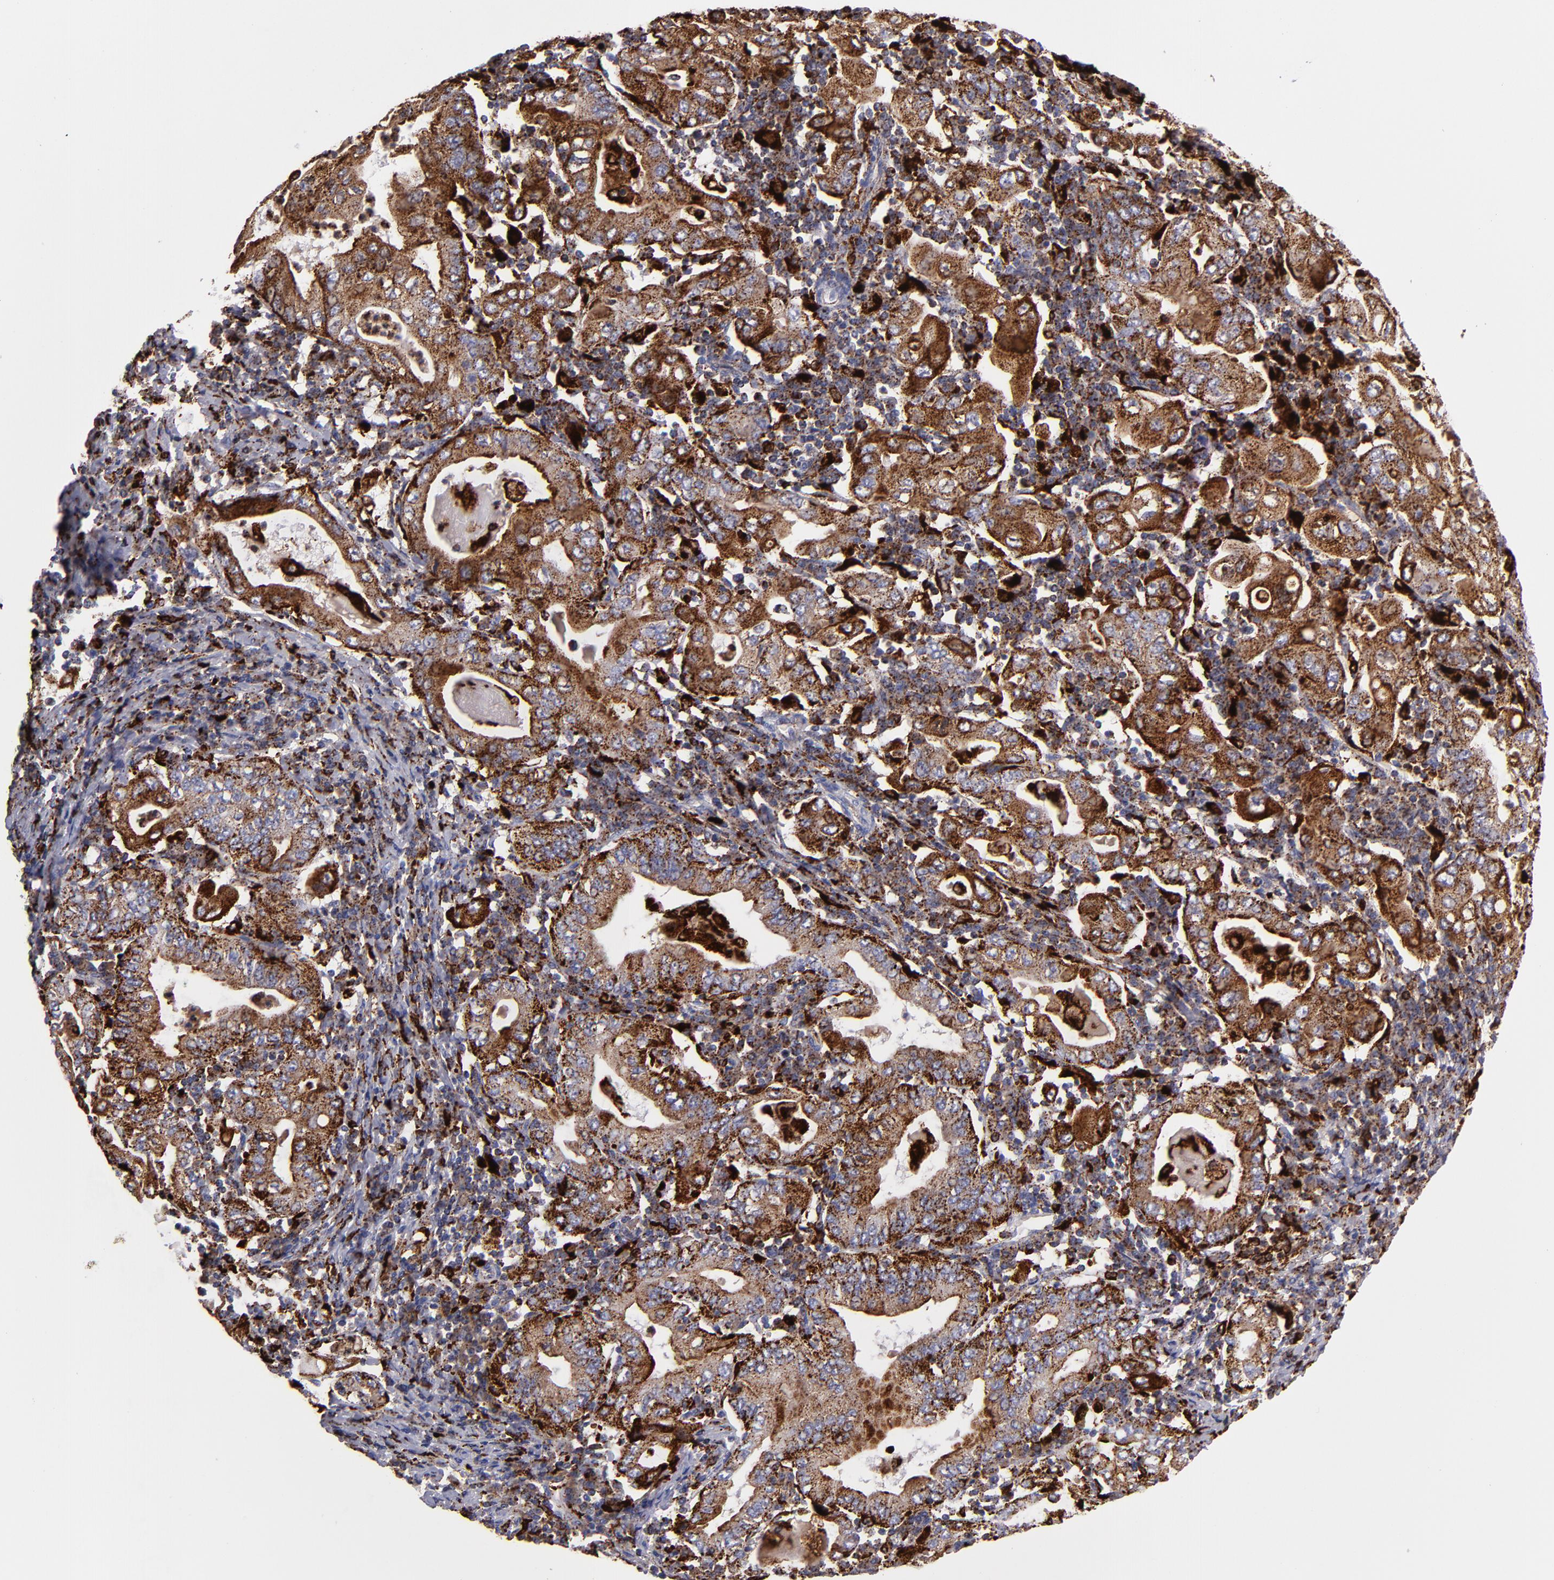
{"staining": {"intensity": "strong", "quantity": ">75%", "location": "cytoplasmic/membranous"}, "tissue": "stomach cancer", "cell_type": "Tumor cells", "image_type": "cancer", "snomed": [{"axis": "morphology", "description": "Normal tissue, NOS"}, {"axis": "morphology", "description": "Adenocarcinoma, NOS"}, {"axis": "topography", "description": "Esophagus"}, {"axis": "topography", "description": "Stomach, upper"}, {"axis": "topography", "description": "Peripheral nerve tissue"}], "caption": "A brown stain highlights strong cytoplasmic/membranous staining of a protein in human stomach adenocarcinoma tumor cells.", "gene": "CTSS", "patient": {"sex": "male", "age": 62}}